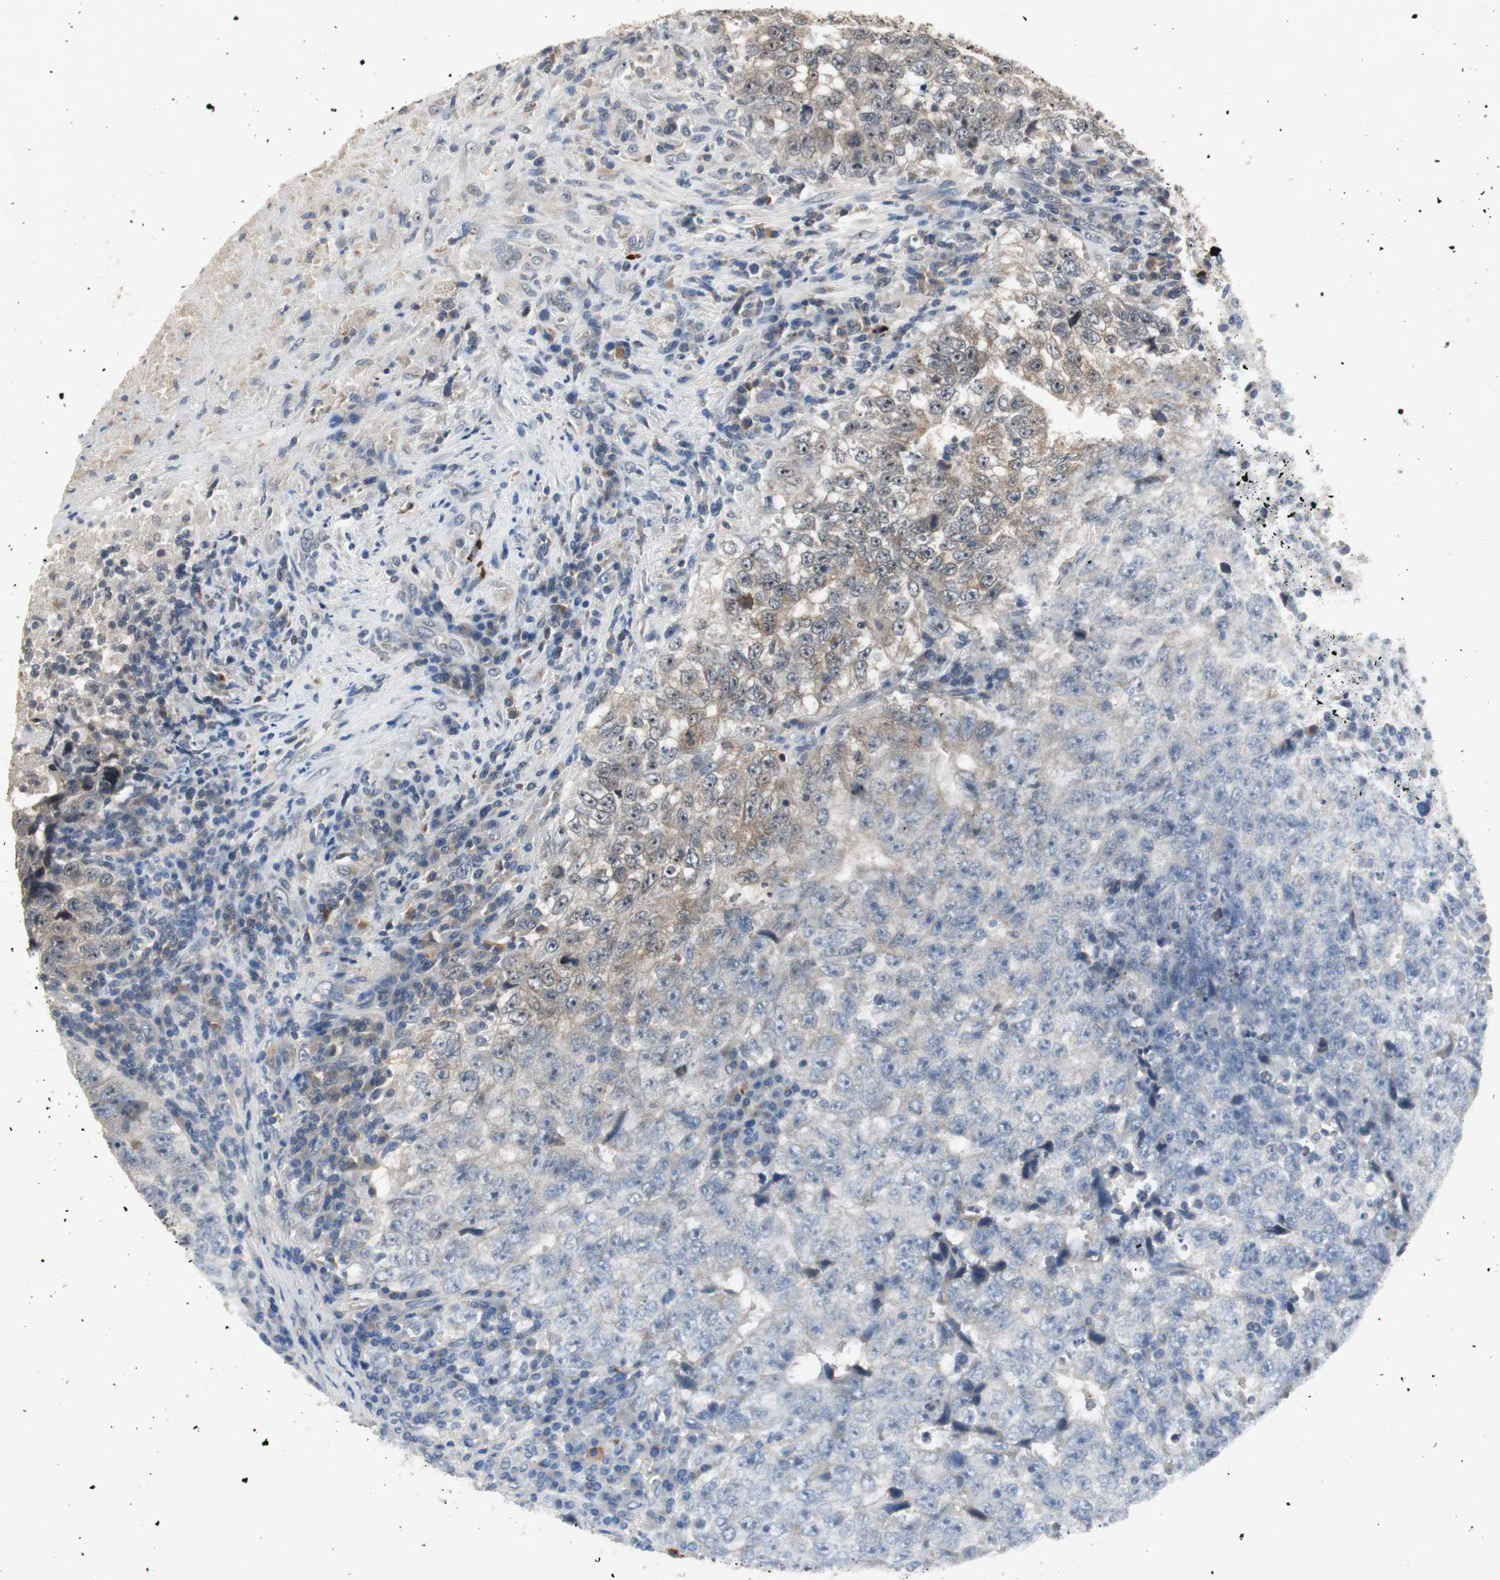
{"staining": {"intensity": "weak", "quantity": "25%-75%", "location": "cytoplasmic/membranous"}, "tissue": "testis cancer", "cell_type": "Tumor cells", "image_type": "cancer", "snomed": [{"axis": "morphology", "description": "Necrosis, NOS"}, {"axis": "morphology", "description": "Carcinoma, Embryonal, NOS"}, {"axis": "topography", "description": "Testis"}], "caption": "Immunohistochemistry (IHC) photomicrograph of human embryonal carcinoma (testis) stained for a protein (brown), which exhibits low levels of weak cytoplasmic/membranous staining in about 25%-75% of tumor cells.", "gene": "PCYT1B", "patient": {"sex": "male", "age": 19}}